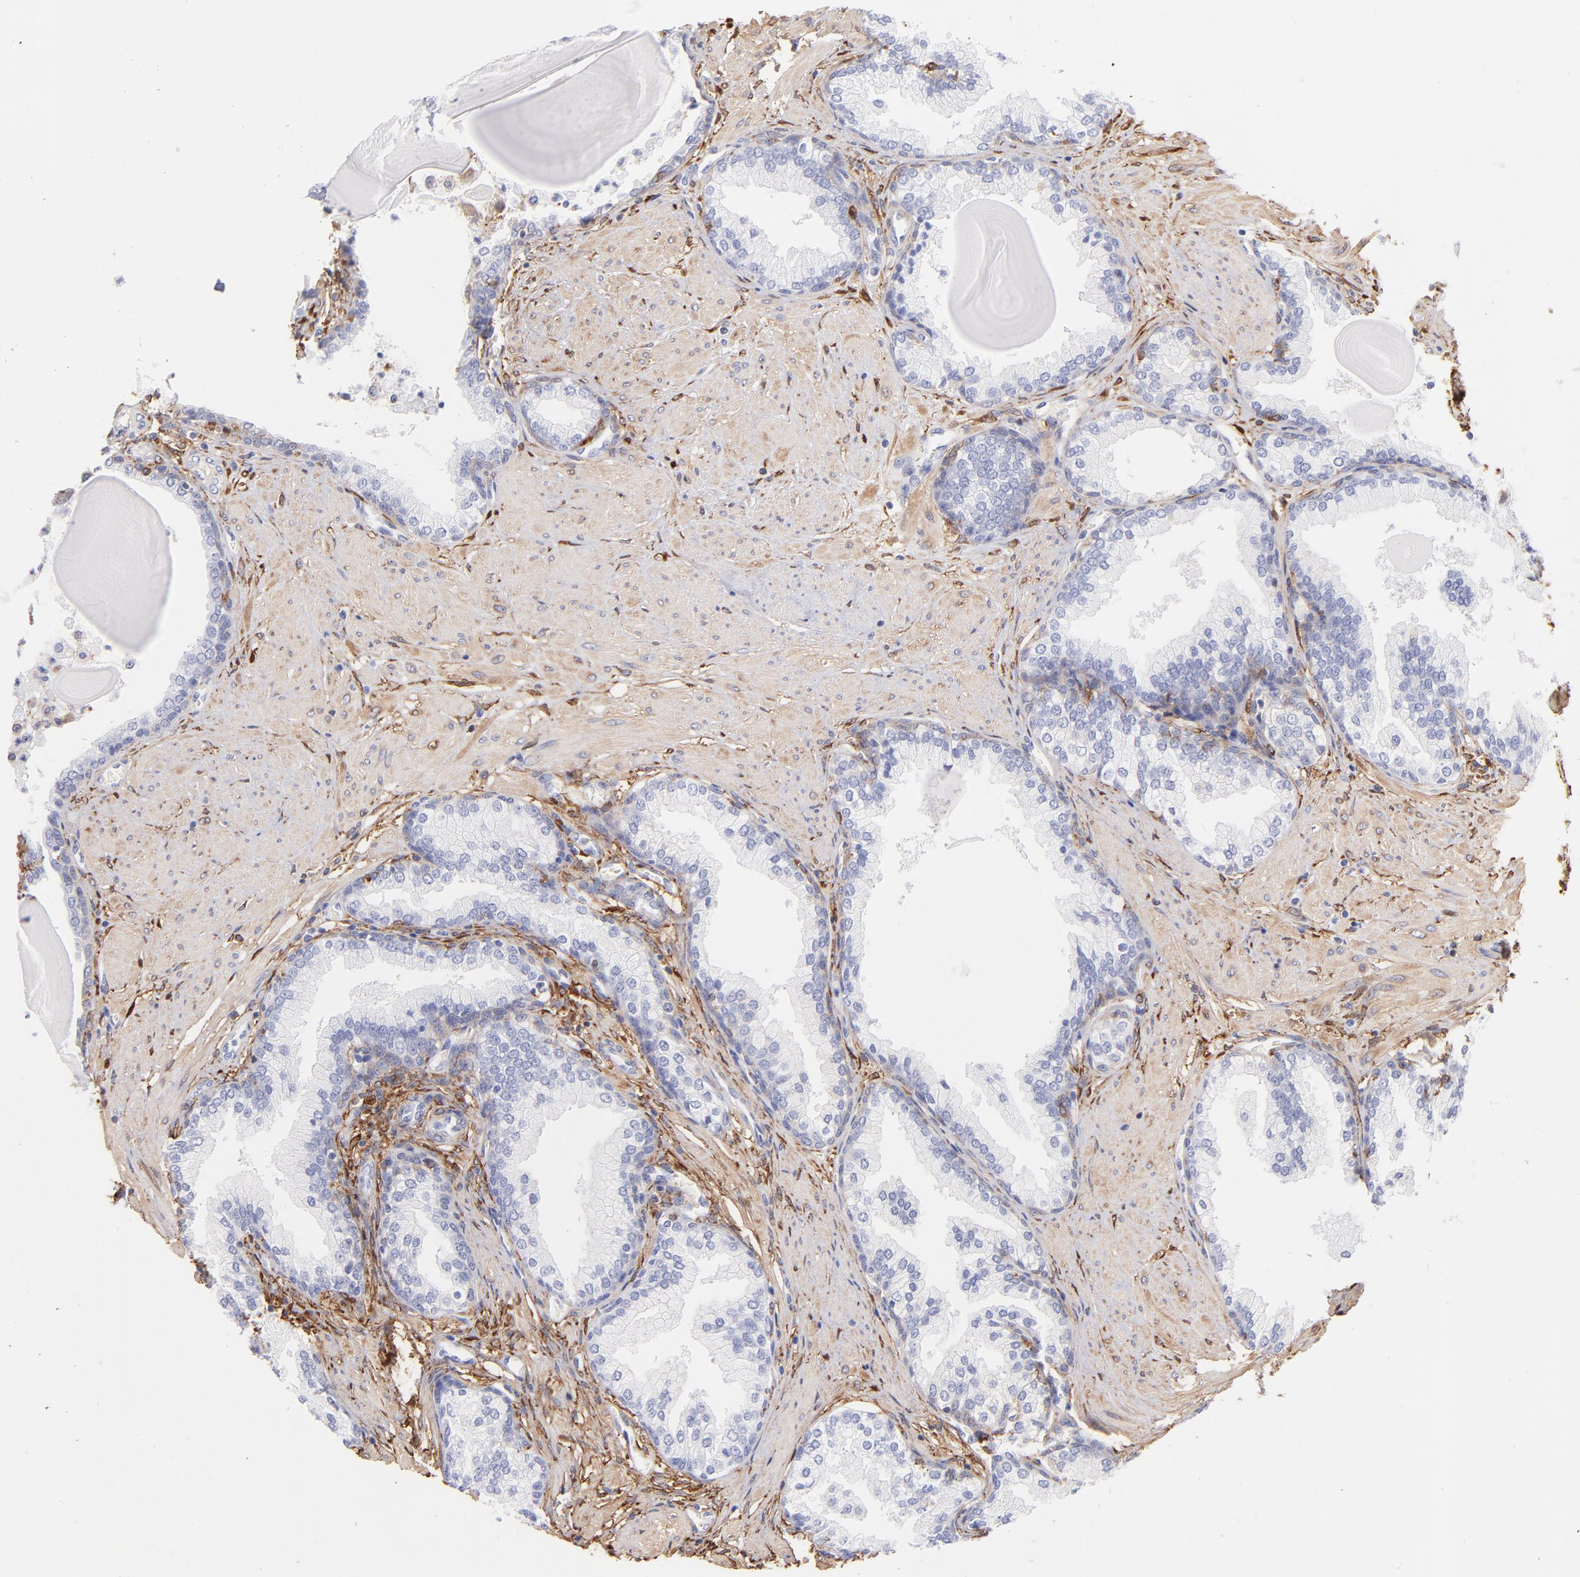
{"staining": {"intensity": "negative", "quantity": "none", "location": "none"}, "tissue": "prostate", "cell_type": "Glandular cells", "image_type": "normal", "snomed": [{"axis": "morphology", "description": "Normal tissue, NOS"}, {"axis": "topography", "description": "Prostate"}], "caption": "Immunohistochemistry (IHC) histopathology image of benign prostate: prostate stained with DAB (3,3'-diaminobenzidine) shows no significant protein staining in glandular cells.", "gene": "PRKCA", "patient": {"sex": "male", "age": 51}}